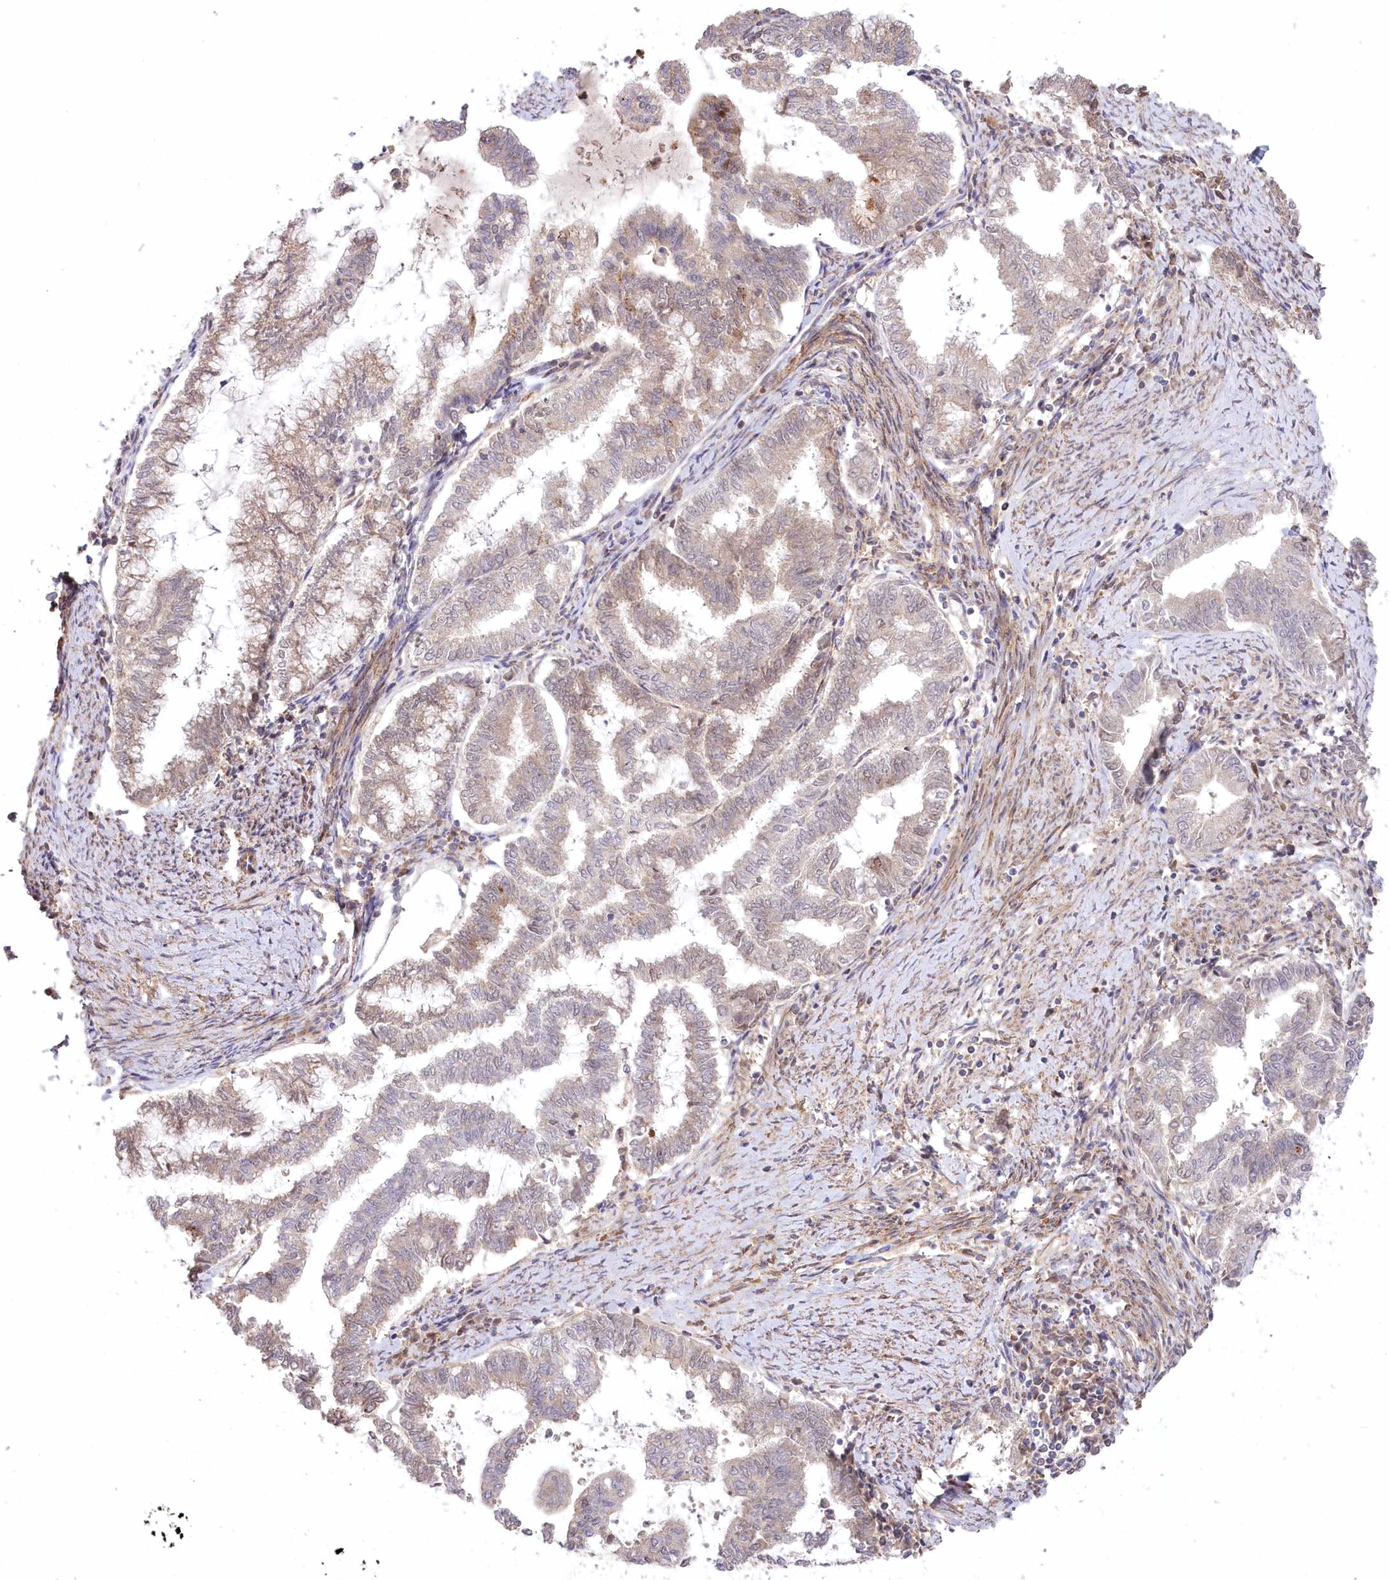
{"staining": {"intensity": "negative", "quantity": "none", "location": "none"}, "tissue": "endometrial cancer", "cell_type": "Tumor cells", "image_type": "cancer", "snomed": [{"axis": "morphology", "description": "Adenocarcinoma, NOS"}, {"axis": "topography", "description": "Endometrium"}], "caption": "Immunohistochemistry (IHC) micrograph of neoplastic tissue: endometrial cancer stained with DAB demonstrates no significant protein positivity in tumor cells.", "gene": "CCDC91", "patient": {"sex": "female", "age": 79}}